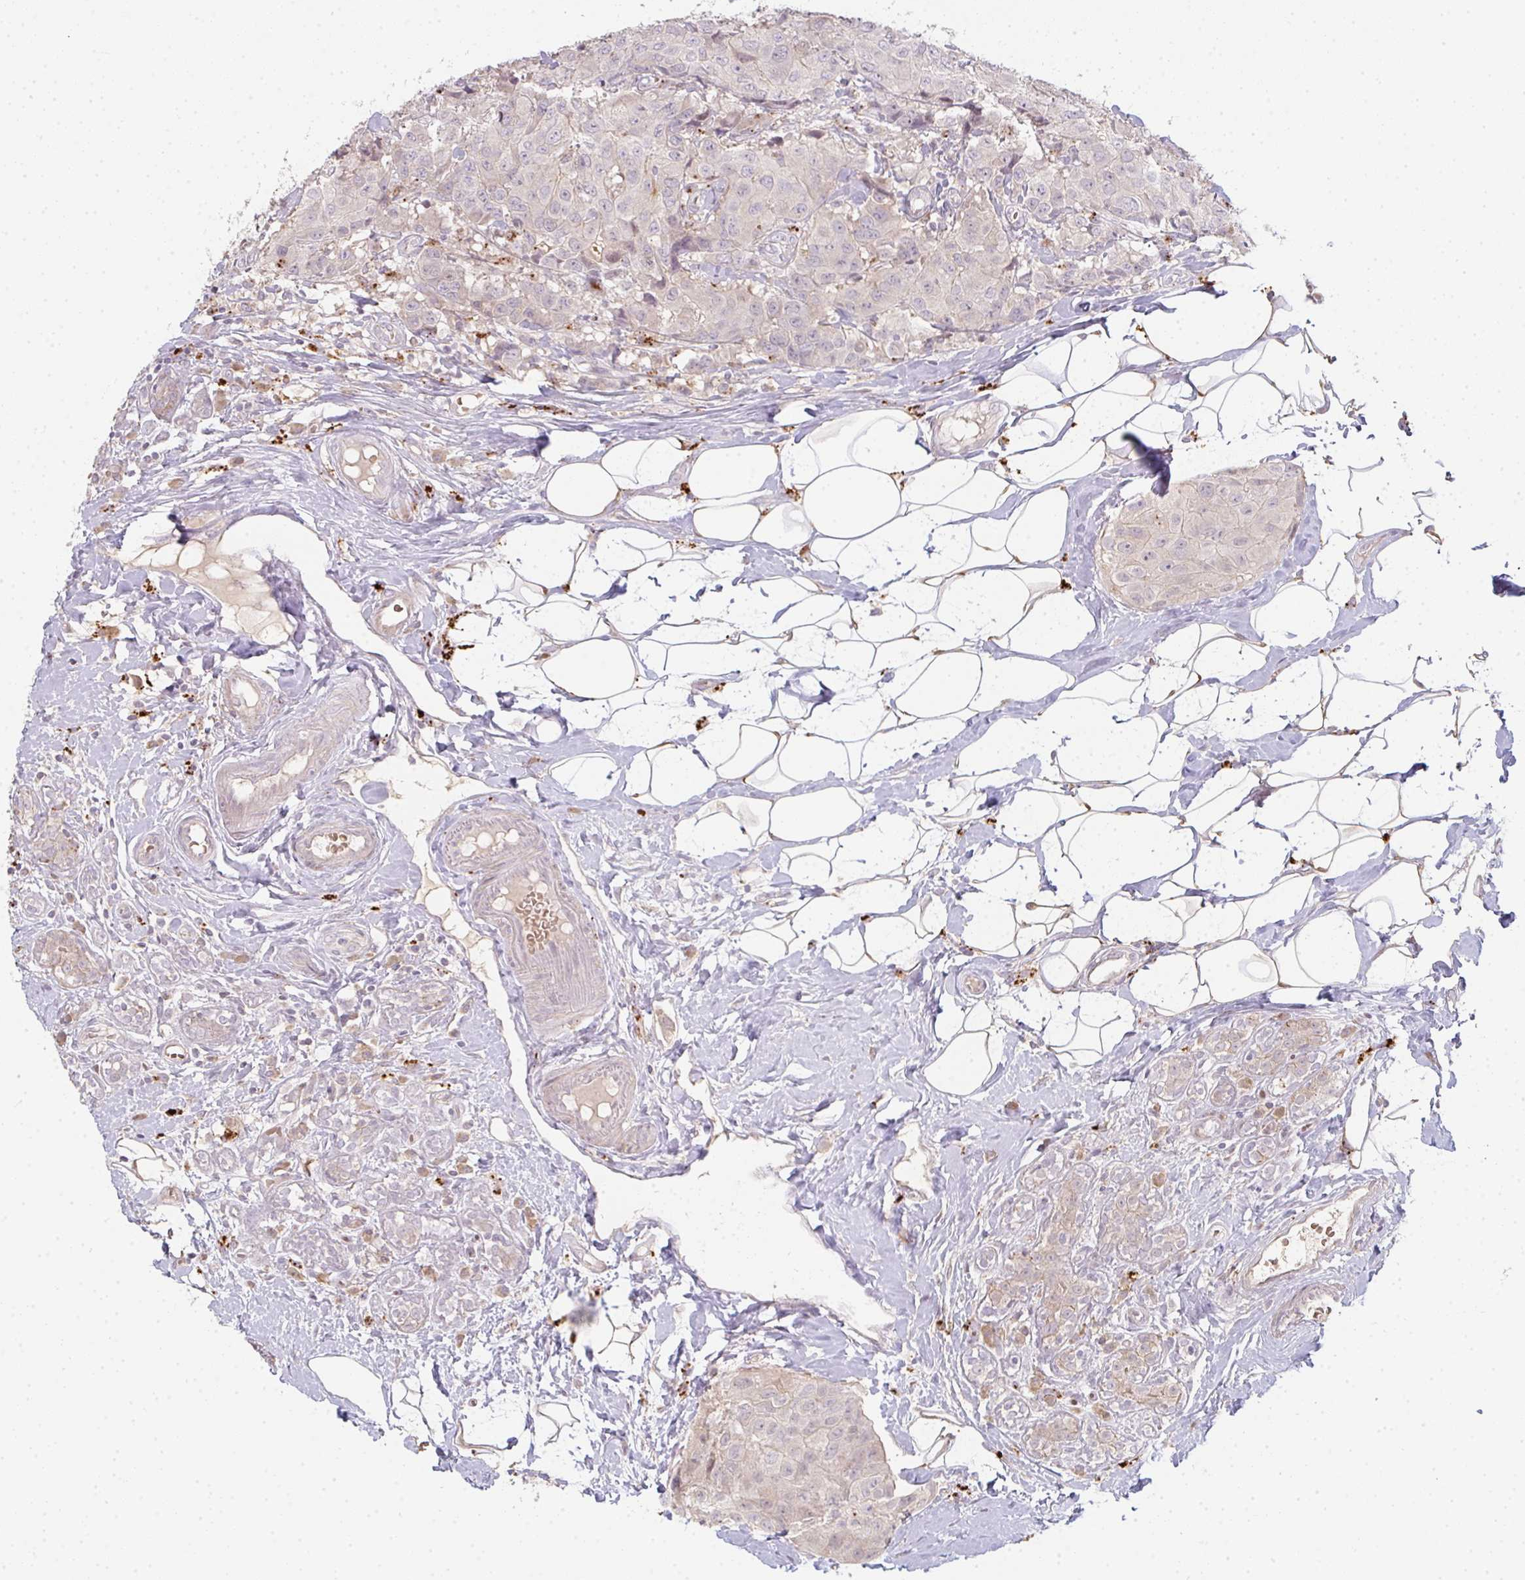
{"staining": {"intensity": "negative", "quantity": "none", "location": "none"}, "tissue": "breast cancer", "cell_type": "Tumor cells", "image_type": "cancer", "snomed": [{"axis": "morphology", "description": "Duct carcinoma"}, {"axis": "topography", "description": "Breast"}], "caption": "Immunohistochemistry (IHC) of human breast cancer (invasive ductal carcinoma) displays no positivity in tumor cells.", "gene": "TMEM237", "patient": {"sex": "female", "age": 43}}